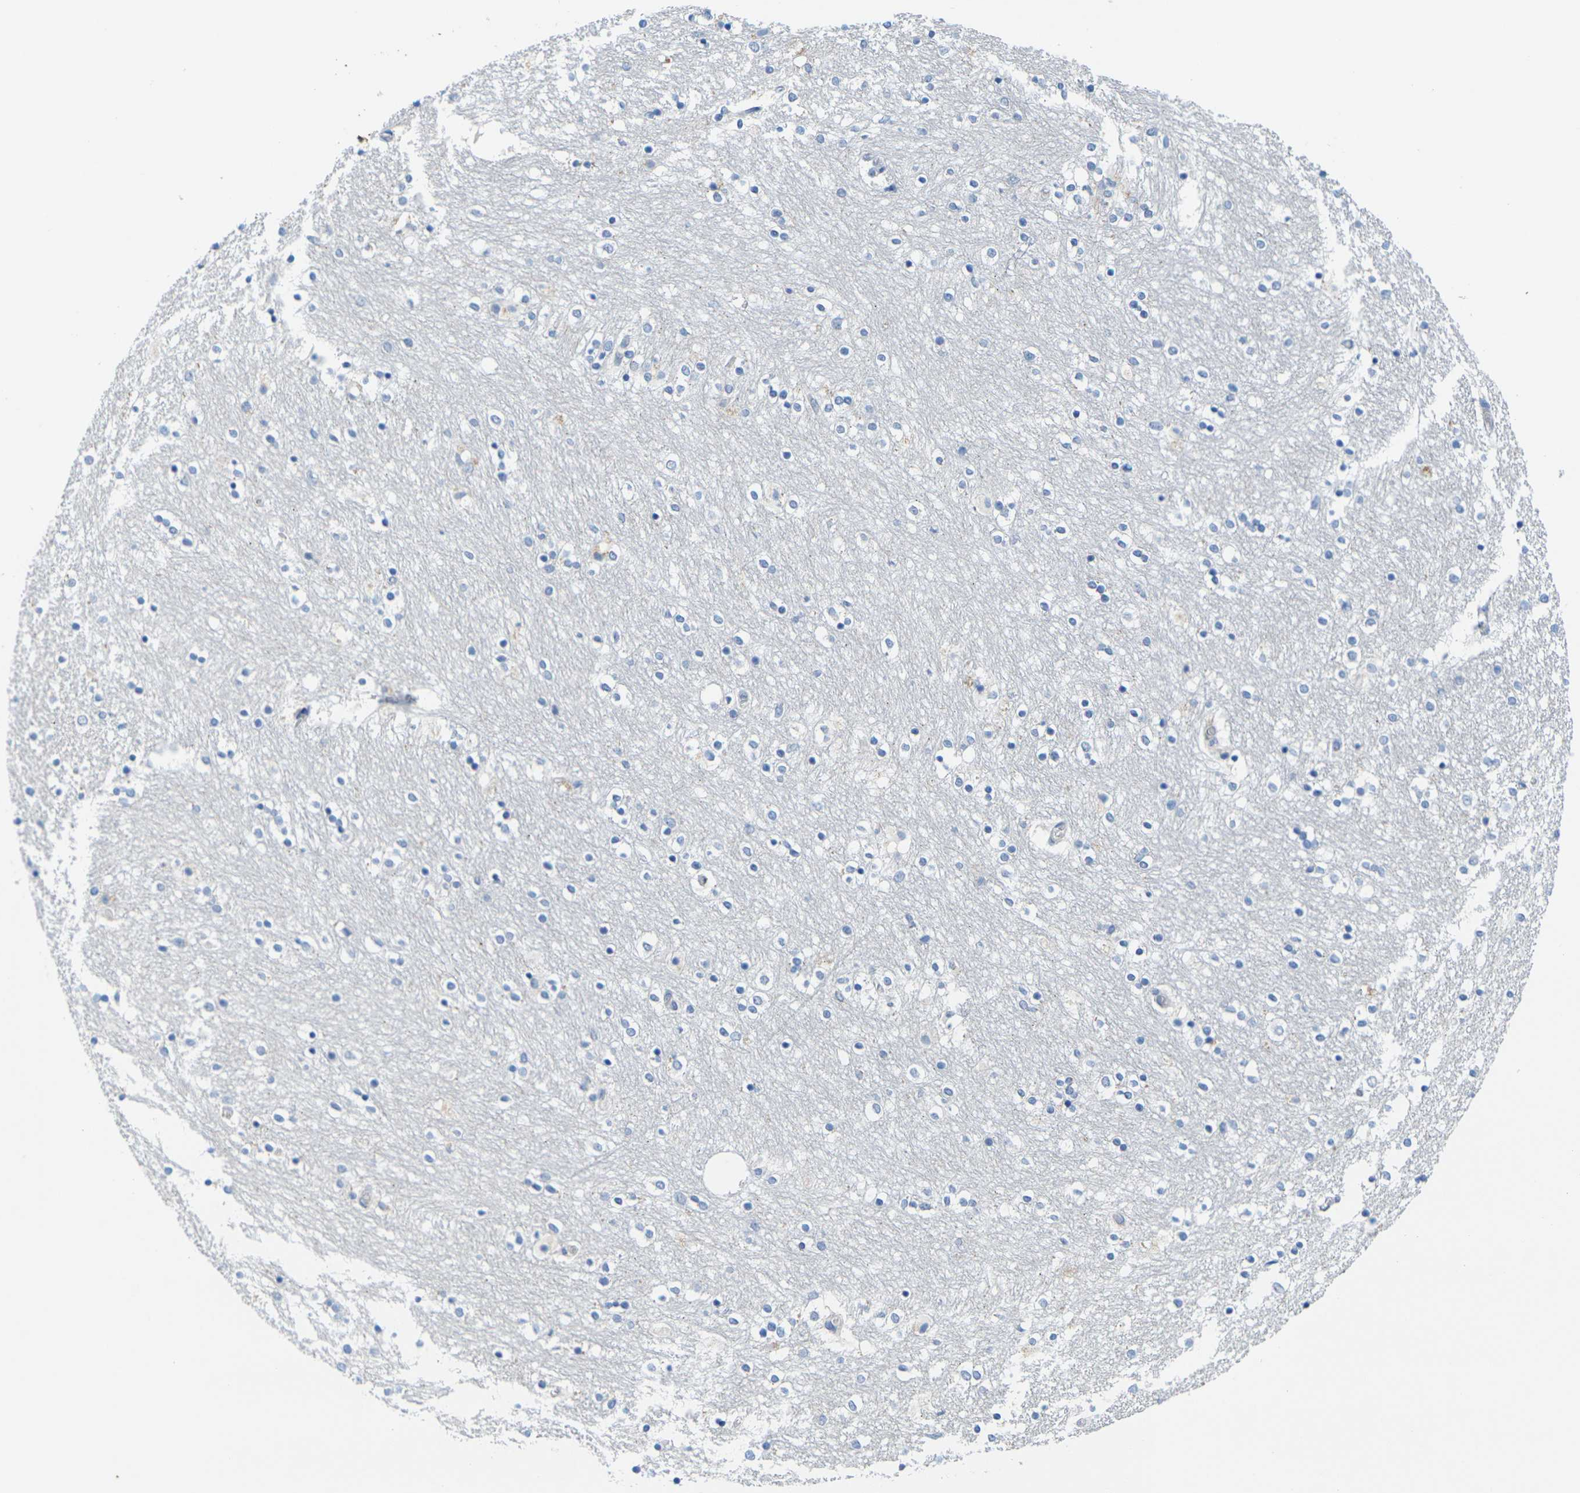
{"staining": {"intensity": "negative", "quantity": "none", "location": "none"}, "tissue": "caudate", "cell_type": "Glial cells", "image_type": "normal", "snomed": [{"axis": "morphology", "description": "Normal tissue, NOS"}, {"axis": "topography", "description": "Lateral ventricle wall"}], "caption": "A high-resolution photomicrograph shows immunohistochemistry (IHC) staining of unremarkable caudate, which displays no significant staining in glial cells. (DAB immunohistochemistry, high magnification).", "gene": "CDK2", "patient": {"sex": "female", "age": 54}}